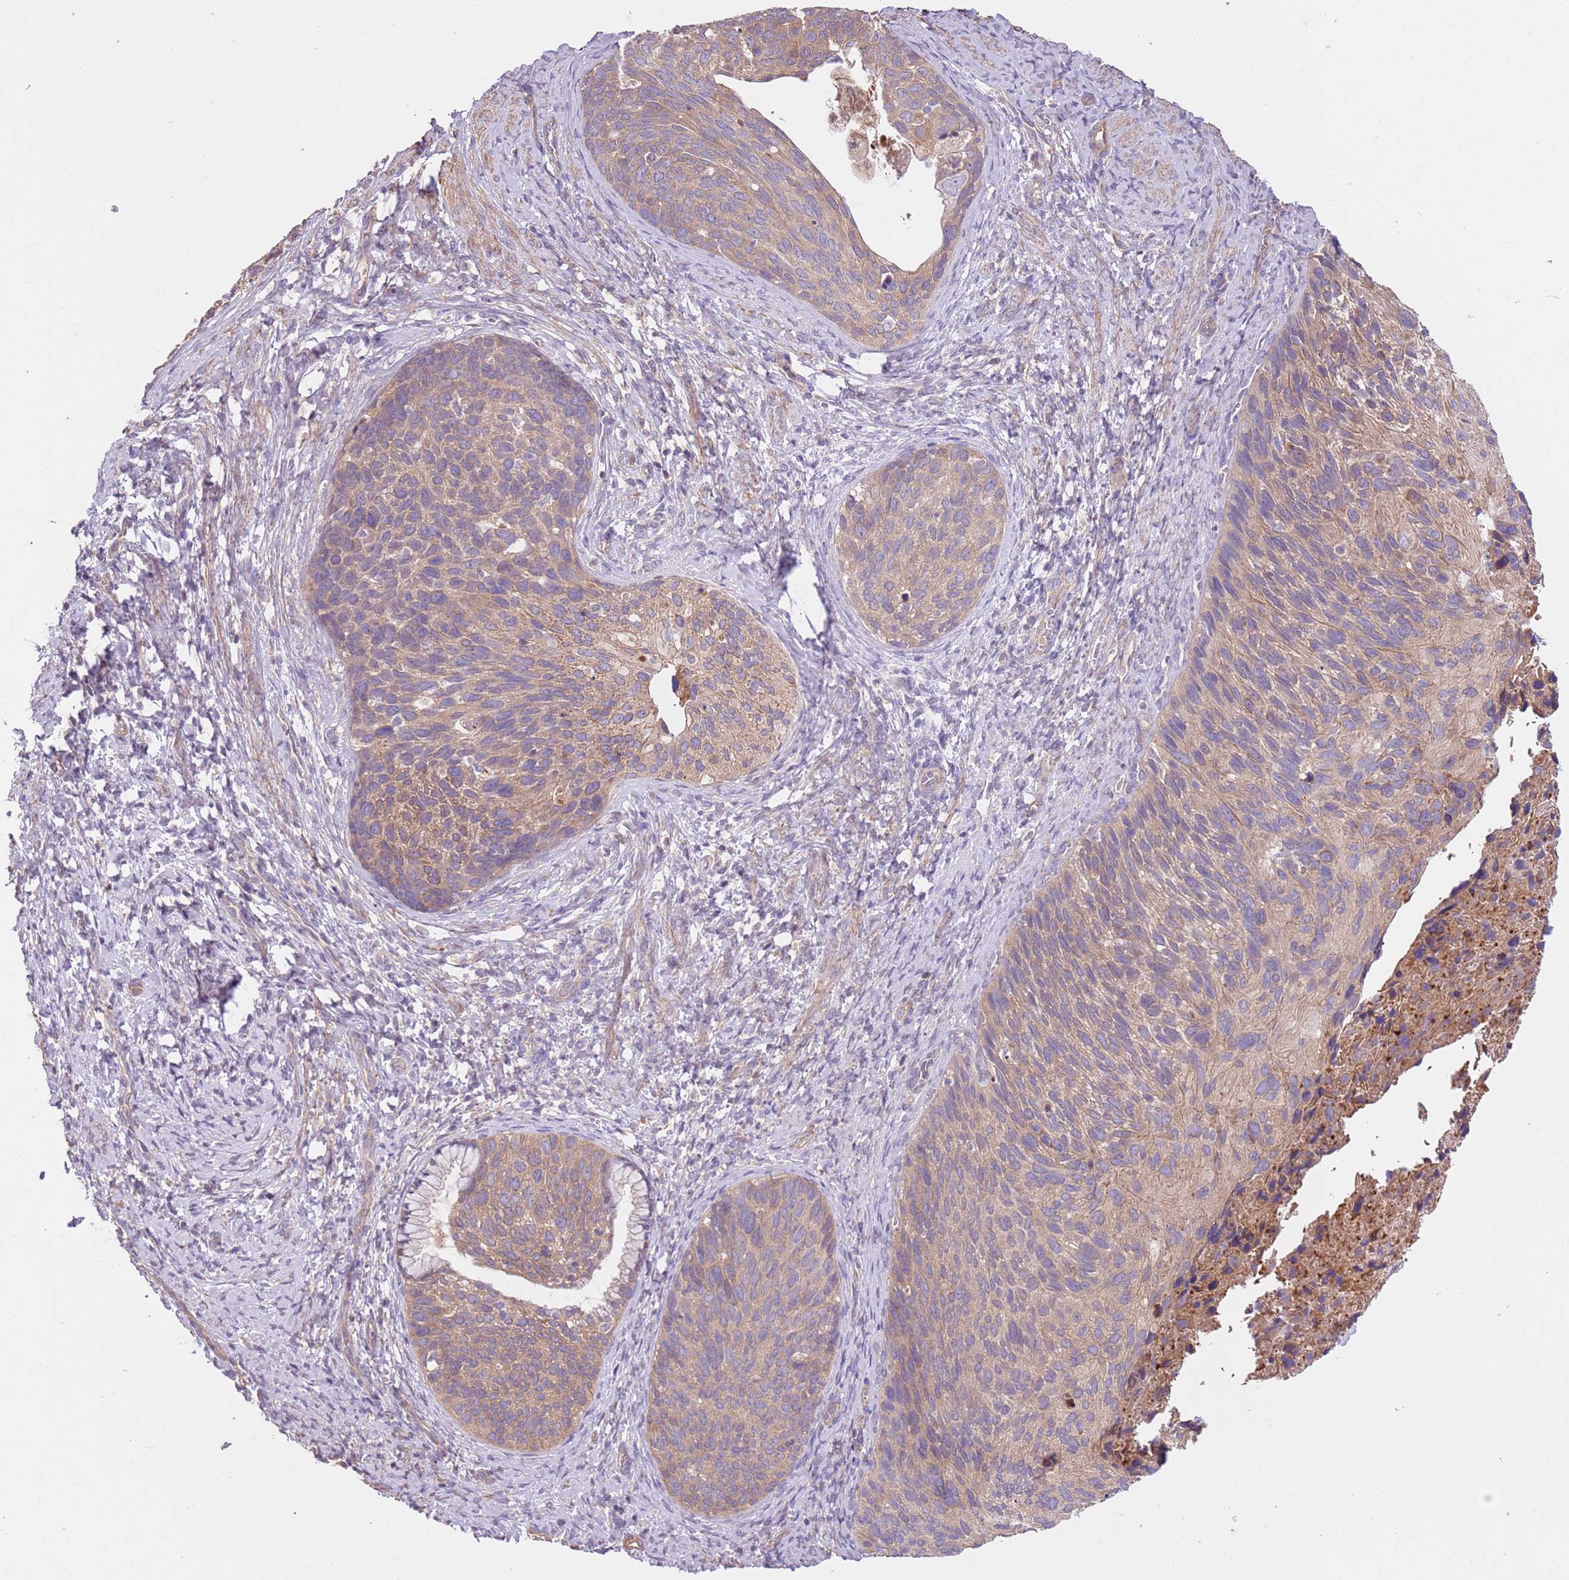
{"staining": {"intensity": "weak", "quantity": ">75%", "location": "cytoplasmic/membranous"}, "tissue": "cervical cancer", "cell_type": "Tumor cells", "image_type": "cancer", "snomed": [{"axis": "morphology", "description": "Squamous cell carcinoma, NOS"}, {"axis": "topography", "description": "Cervix"}], "caption": "Cervical cancer (squamous cell carcinoma) stained with a protein marker reveals weak staining in tumor cells.", "gene": "FAM89B", "patient": {"sex": "female", "age": 80}}